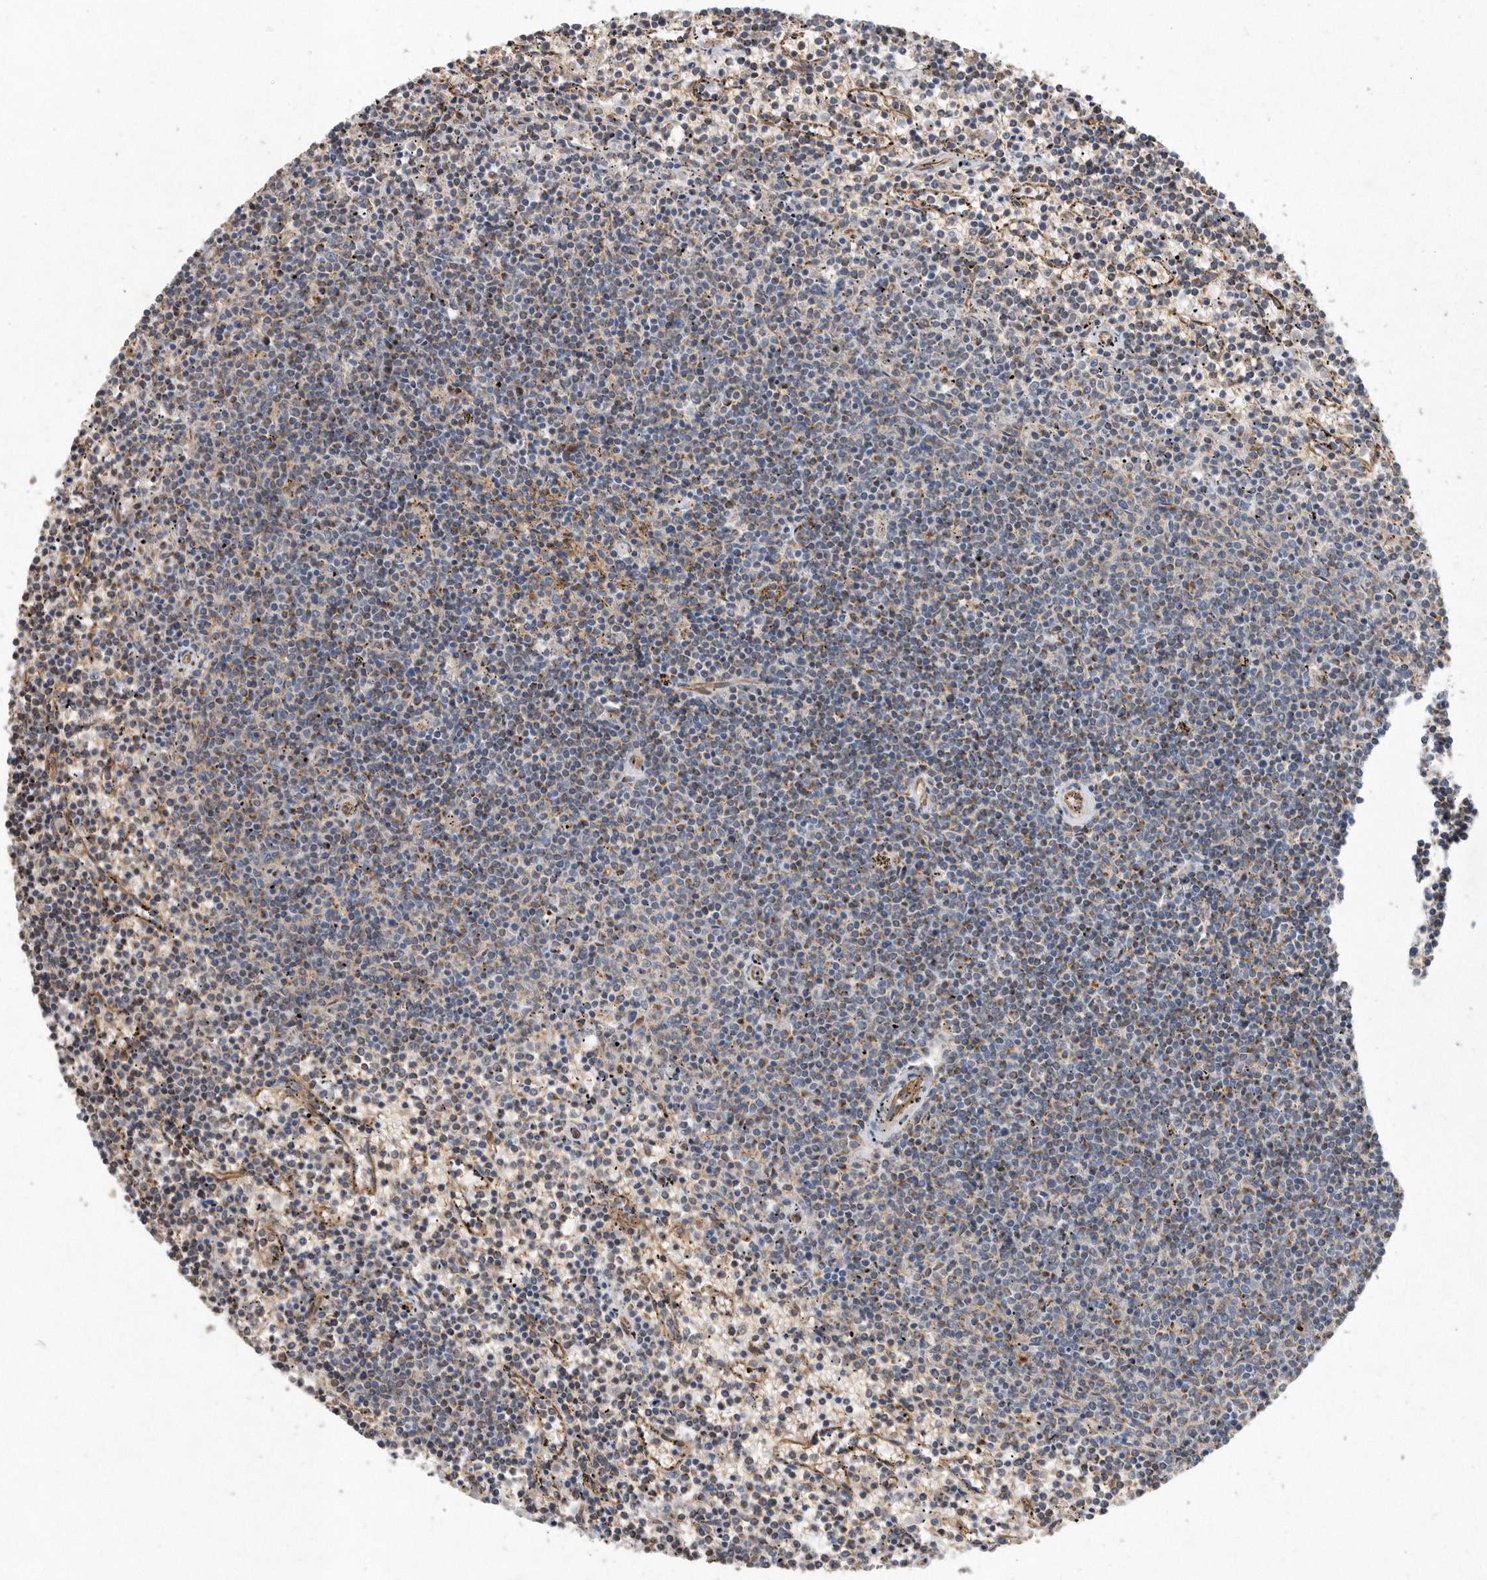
{"staining": {"intensity": "weak", "quantity": "25%-75%", "location": "cytoplasmic/membranous"}, "tissue": "lymphoma", "cell_type": "Tumor cells", "image_type": "cancer", "snomed": [{"axis": "morphology", "description": "Malignant lymphoma, non-Hodgkin's type, Low grade"}, {"axis": "topography", "description": "Spleen"}], "caption": "Immunohistochemistry (IHC) staining of lymphoma, which reveals low levels of weak cytoplasmic/membranous expression in about 25%-75% of tumor cells indicating weak cytoplasmic/membranous protein positivity. The staining was performed using DAB (brown) for protein detection and nuclei were counterstained in hematoxylin (blue).", "gene": "PON2", "patient": {"sex": "female", "age": 50}}